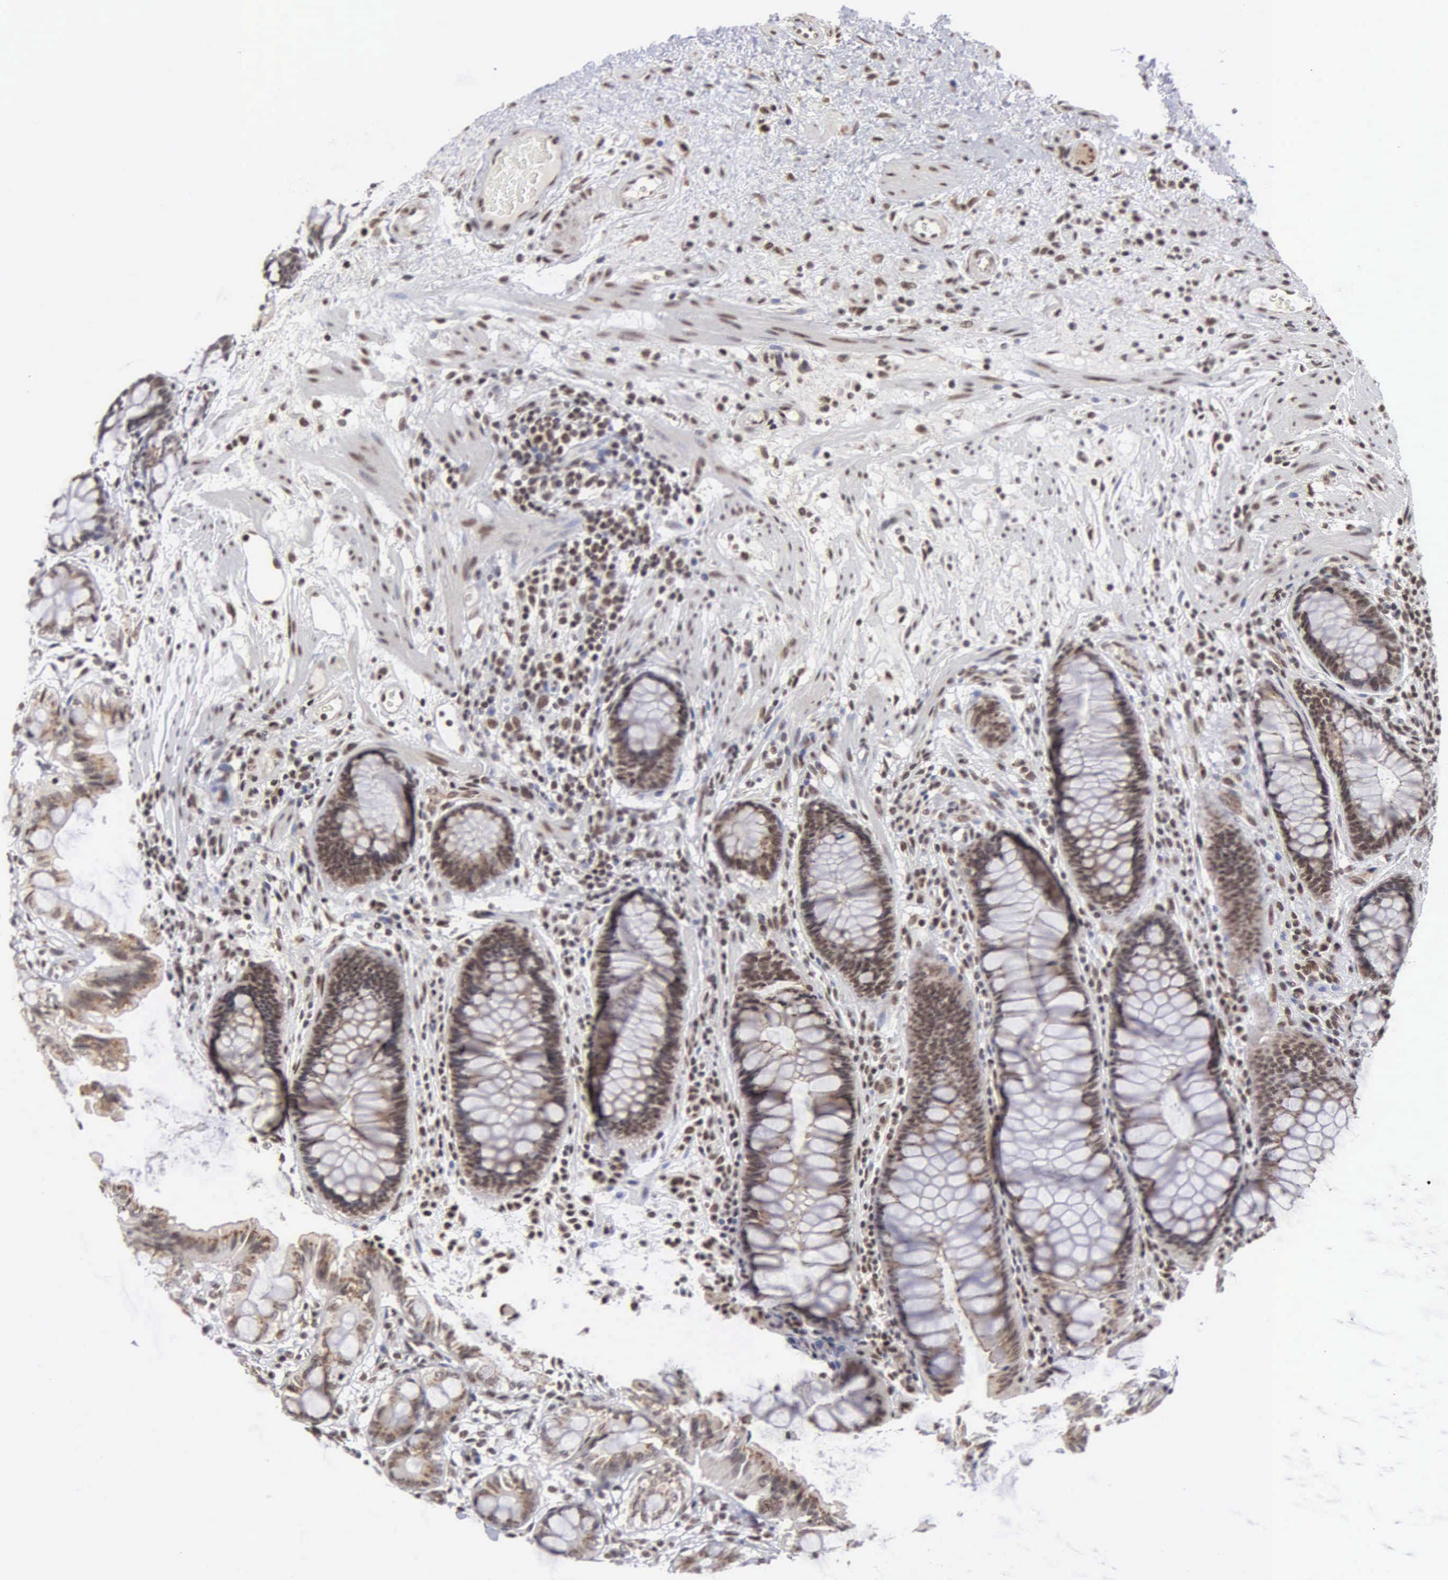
{"staining": {"intensity": "moderate", "quantity": ">75%", "location": "cytoplasmic/membranous,nuclear"}, "tissue": "rectum", "cell_type": "Glandular cells", "image_type": "normal", "snomed": [{"axis": "morphology", "description": "Normal tissue, NOS"}, {"axis": "topography", "description": "Rectum"}], "caption": "Moderate cytoplasmic/membranous,nuclear positivity for a protein is seen in about >75% of glandular cells of benign rectum using immunohistochemistry.", "gene": "GTF2A1", "patient": {"sex": "male", "age": 77}}